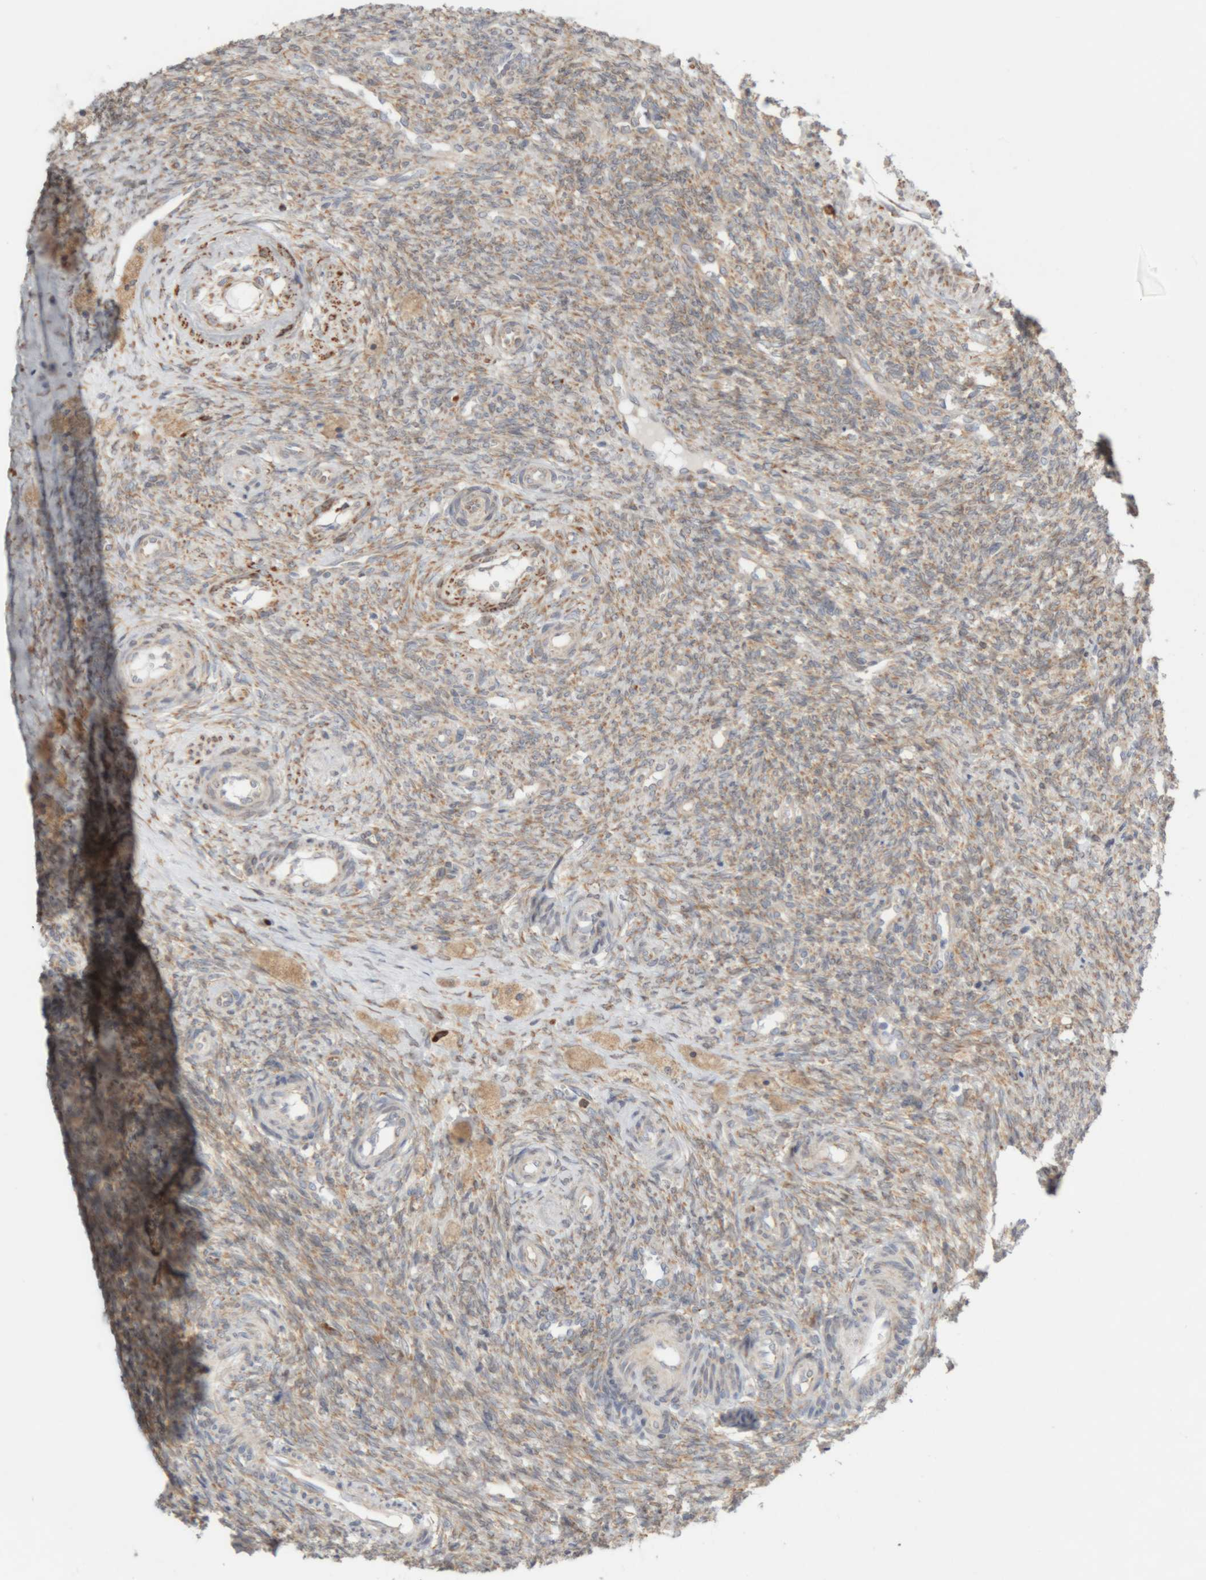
{"staining": {"intensity": "weak", "quantity": ">75%", "location": "cytoplasmic/membranous"}, "tissue": "ovary", "cell_type": "Follicle cells", "image_type": "normal", "snomed": [{"axis": "morphology", "description": "Normal tissue, NOS"}, {"axis": "topography", "description": "Ovary"}], "caption": "Weak cytoplasmic/membranous positivity for a protein is appreciated in approximately >75% of follicle cells of unremarkable ovary using IHC.", "gene": "RPN2", "patient": {"sex": "female", "age": 41}}